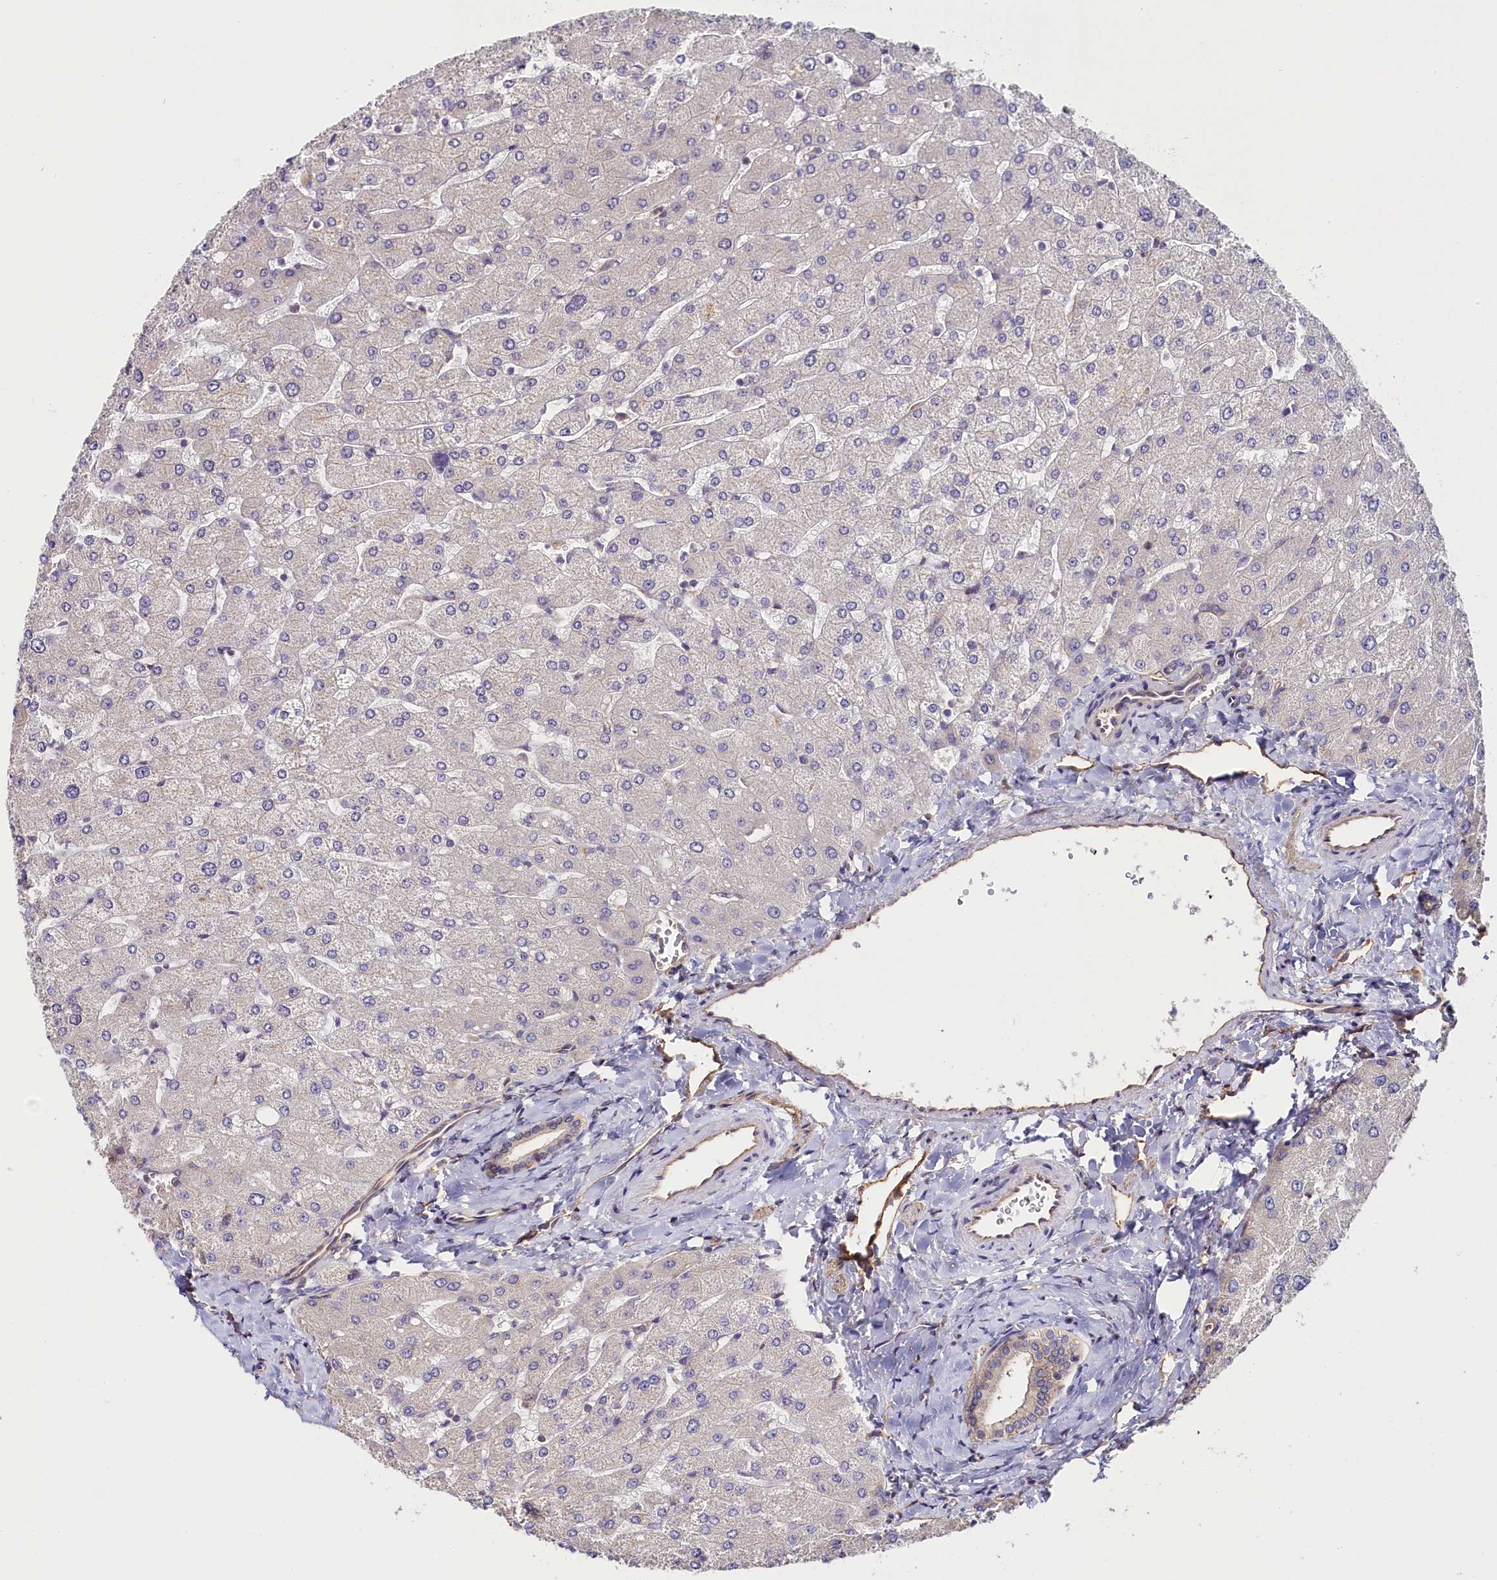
{"staining": {"intensity": "negative", "quantity": "none", "location": "none"}, "tissue": "liver", "cell_type": "Cholangiocytes", "image_type": "normal", "snomed": [{"axis": "morphology", "description": "Normal tissue, NOS"}, {"axis": "topography", "description": "Liver"}], "caption": "High magnification brightfield microscopy of normal liver stained with DAB (3,3'-diaminobenzidine) (brown) and counterstained with hematoxylin (blue): cholangiocytes show no significant staining.", "gene": "KATNB1", "patient": {"sex": "male", "age": 55}}